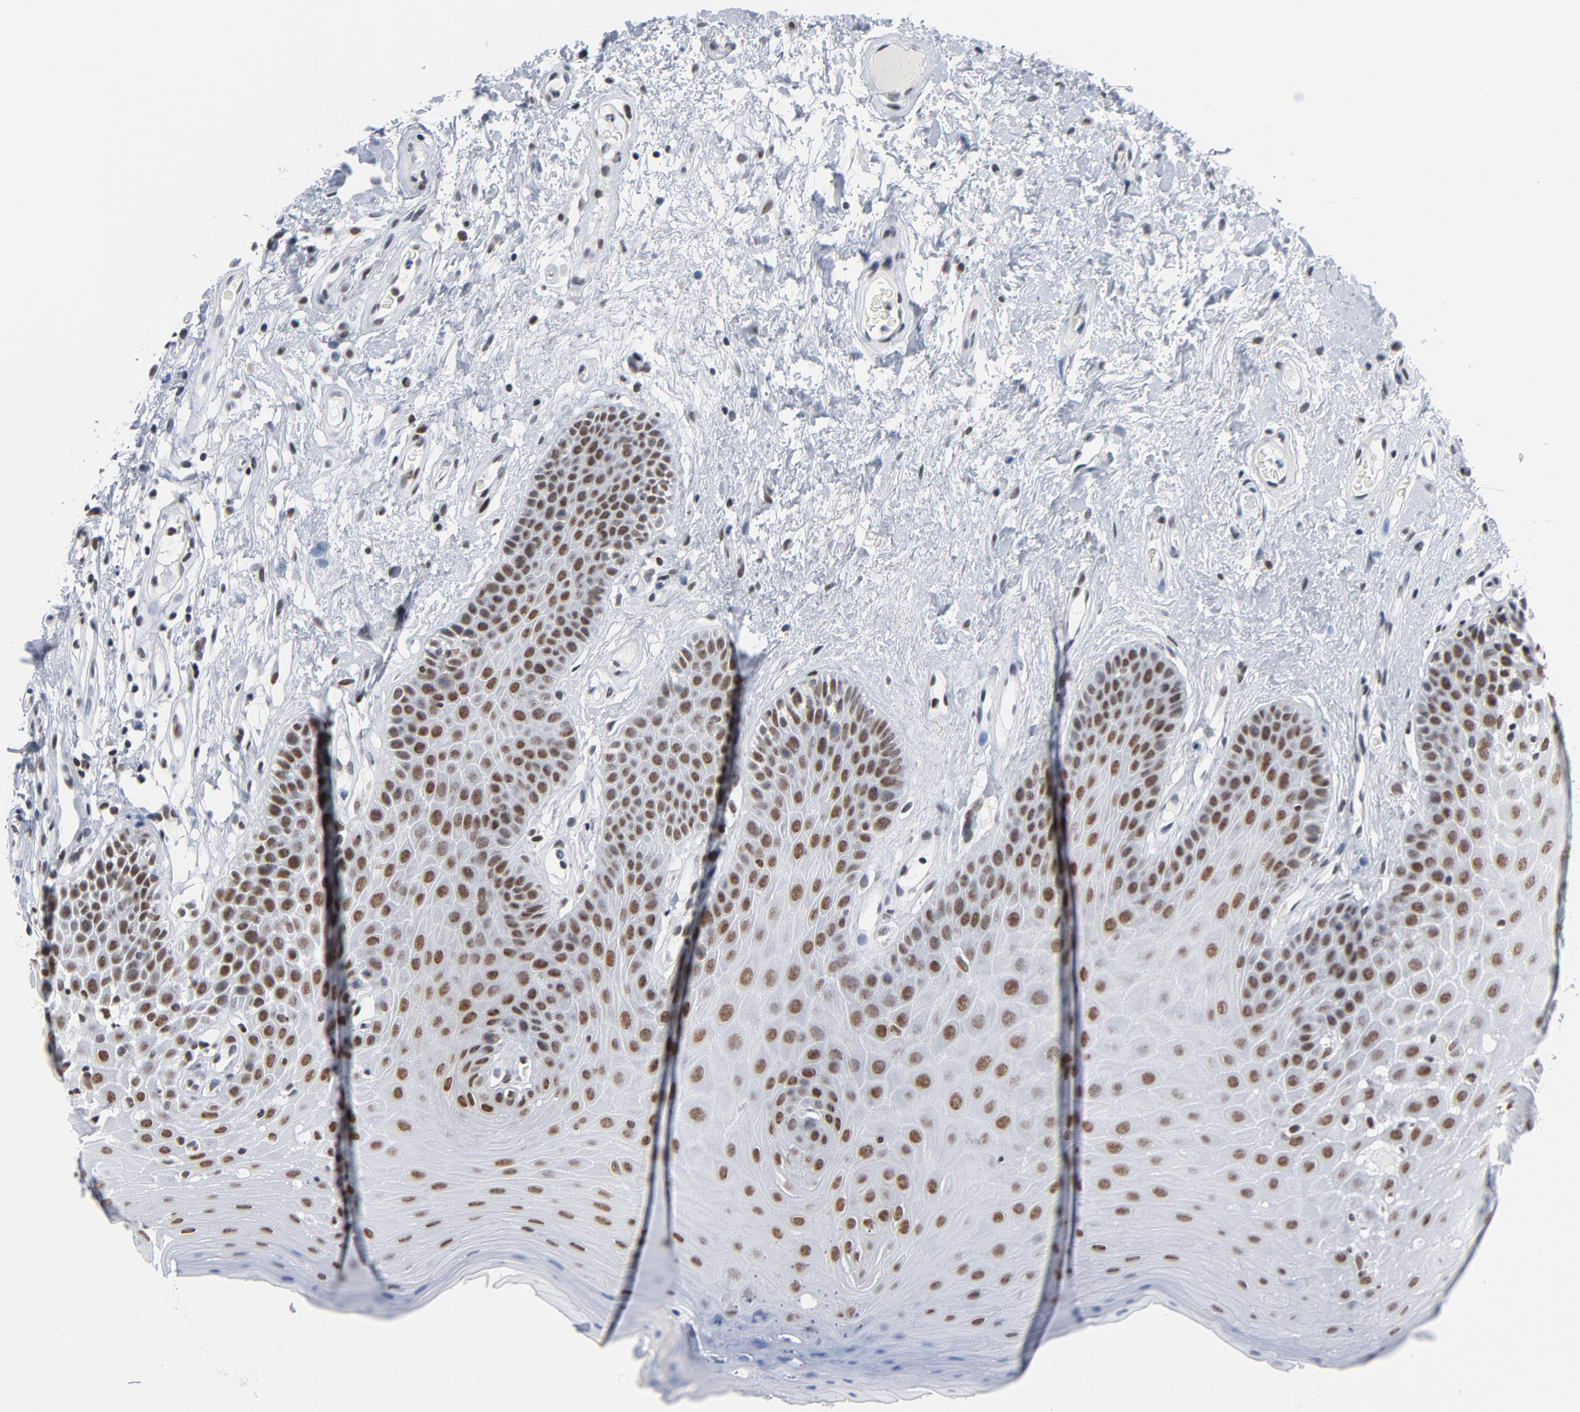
{"staining": {"intensity": "moderate", "quantity": ">75%", "location": "nuclear"}, "tissue": "oral mucosa", "cell_type": "Squamous epithelial cells", "image_type": "normal", "snomed": [{"axis": "morphology", "description": "Normal tissue, NOS"}, {"axis": "morphology", "description": "Squamous cell carcinoma, NOS"}, {"axis": "topography", "description": "Skeletal muscle"}, {"axis": "topography", "description": "Oral tissue"}, {"axis": "topography", "description": "Head-Neck"}], "caption": "This image reveals immunohistochemistry (IHC) staining of unremarkable oral mucosa, with medium moderate nuclear positivity in approximately >75% of squamous epithelial cells.", "gene": "CSTF2", "patient": {"sex": "male", "age": 71}}